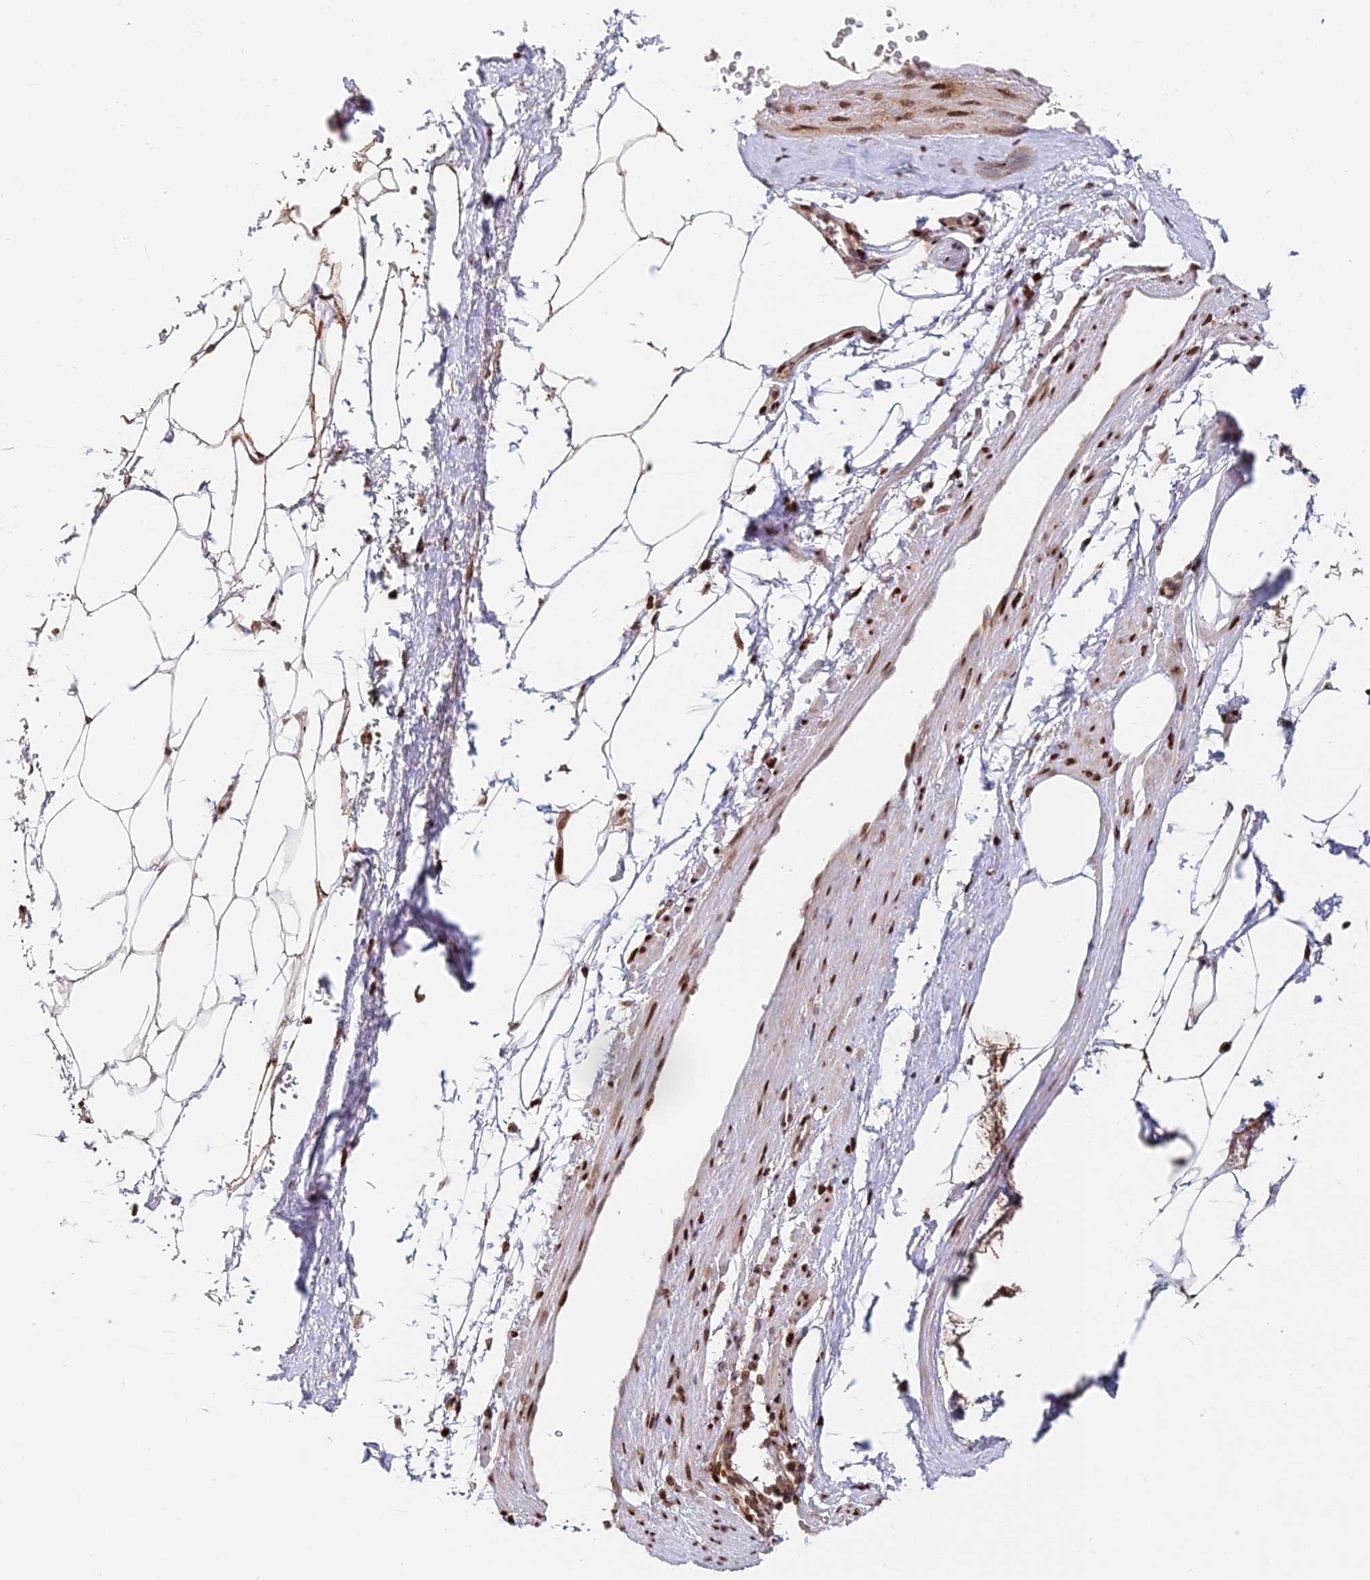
{"staining": {"intensity": "moderate", "quantity": ">75%", "location": "nuclear"}, "tissue": "adipose tissue", "cell_type": "Adipocytes", "image_type": "normal", "snomed": [{"axis": "morphology", "description": "Normal tissue, NOS"}, {"axis": "morphology", "description": "Adenocarcinoma, Low grade"}, {"axis": "topography", "description": "Prostate"}, {"axis": "topography", "description": "Peripheral nerve tissue"}], "caption": "Immunohistochemical staining of normal human adipose tissue exhibits moderate nuclear protein staining in about >75% of adipocytes.", "gene": "RBMS2", "patient": {"sex": "male", "age": 63}}